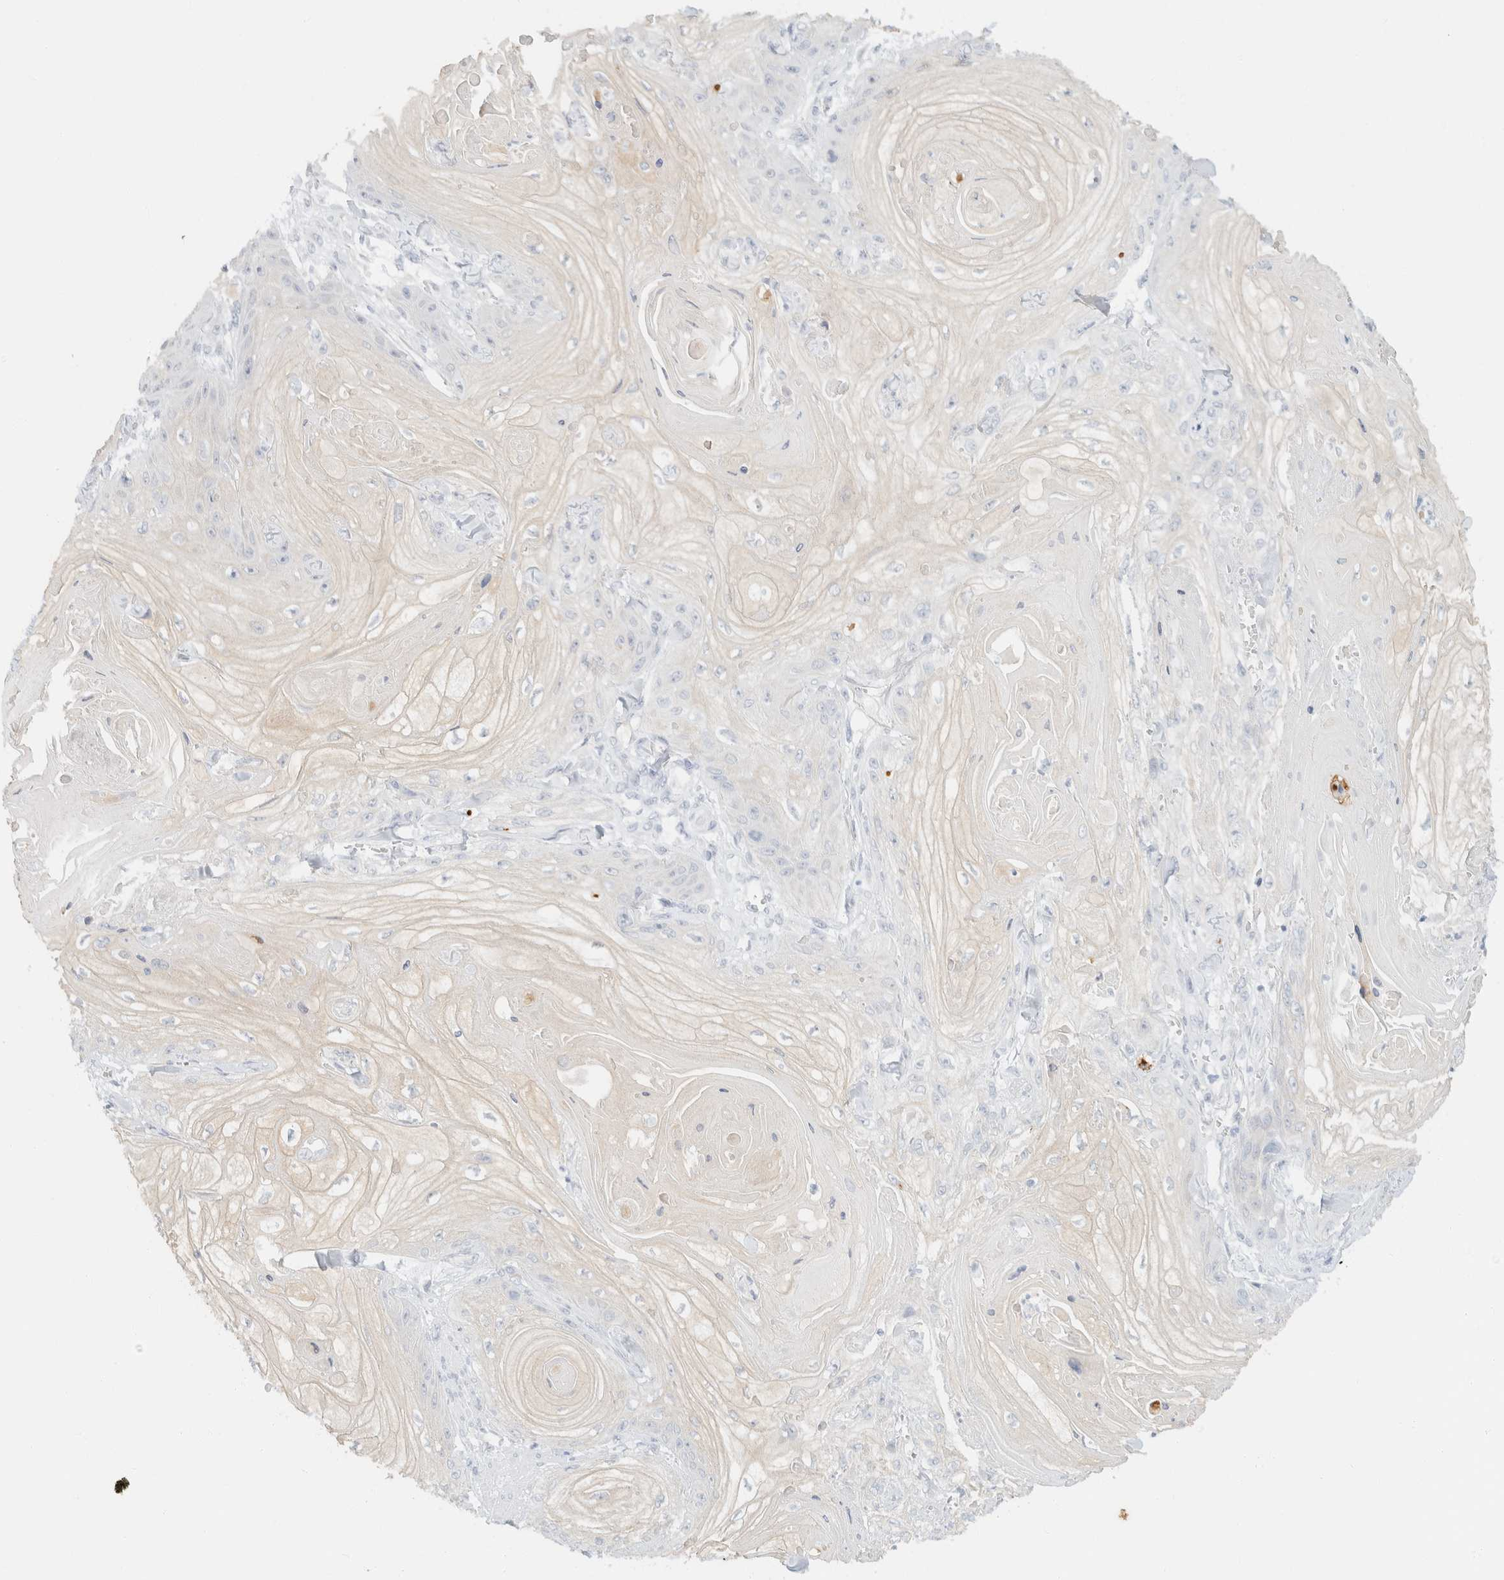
{"staining": {"intensity": "negative", "quantity": "none", "location": "none"}, "tissue": "skin cancer", "cell_type": "Tumor cells", "image_type": "cancer", "snomed": [{"axis": "morphology", "description": "Squamous cell carcinoma, NOS"}, {"axis": "topography", "description": "Skin"}], "caption": "The IHC photomicrograph has no significant staining in tumor cells of skin cancer (squamous cell carcinoma) tissue.", "gene": "KRT20", "patient": {"sex": "male", "age": 74}}